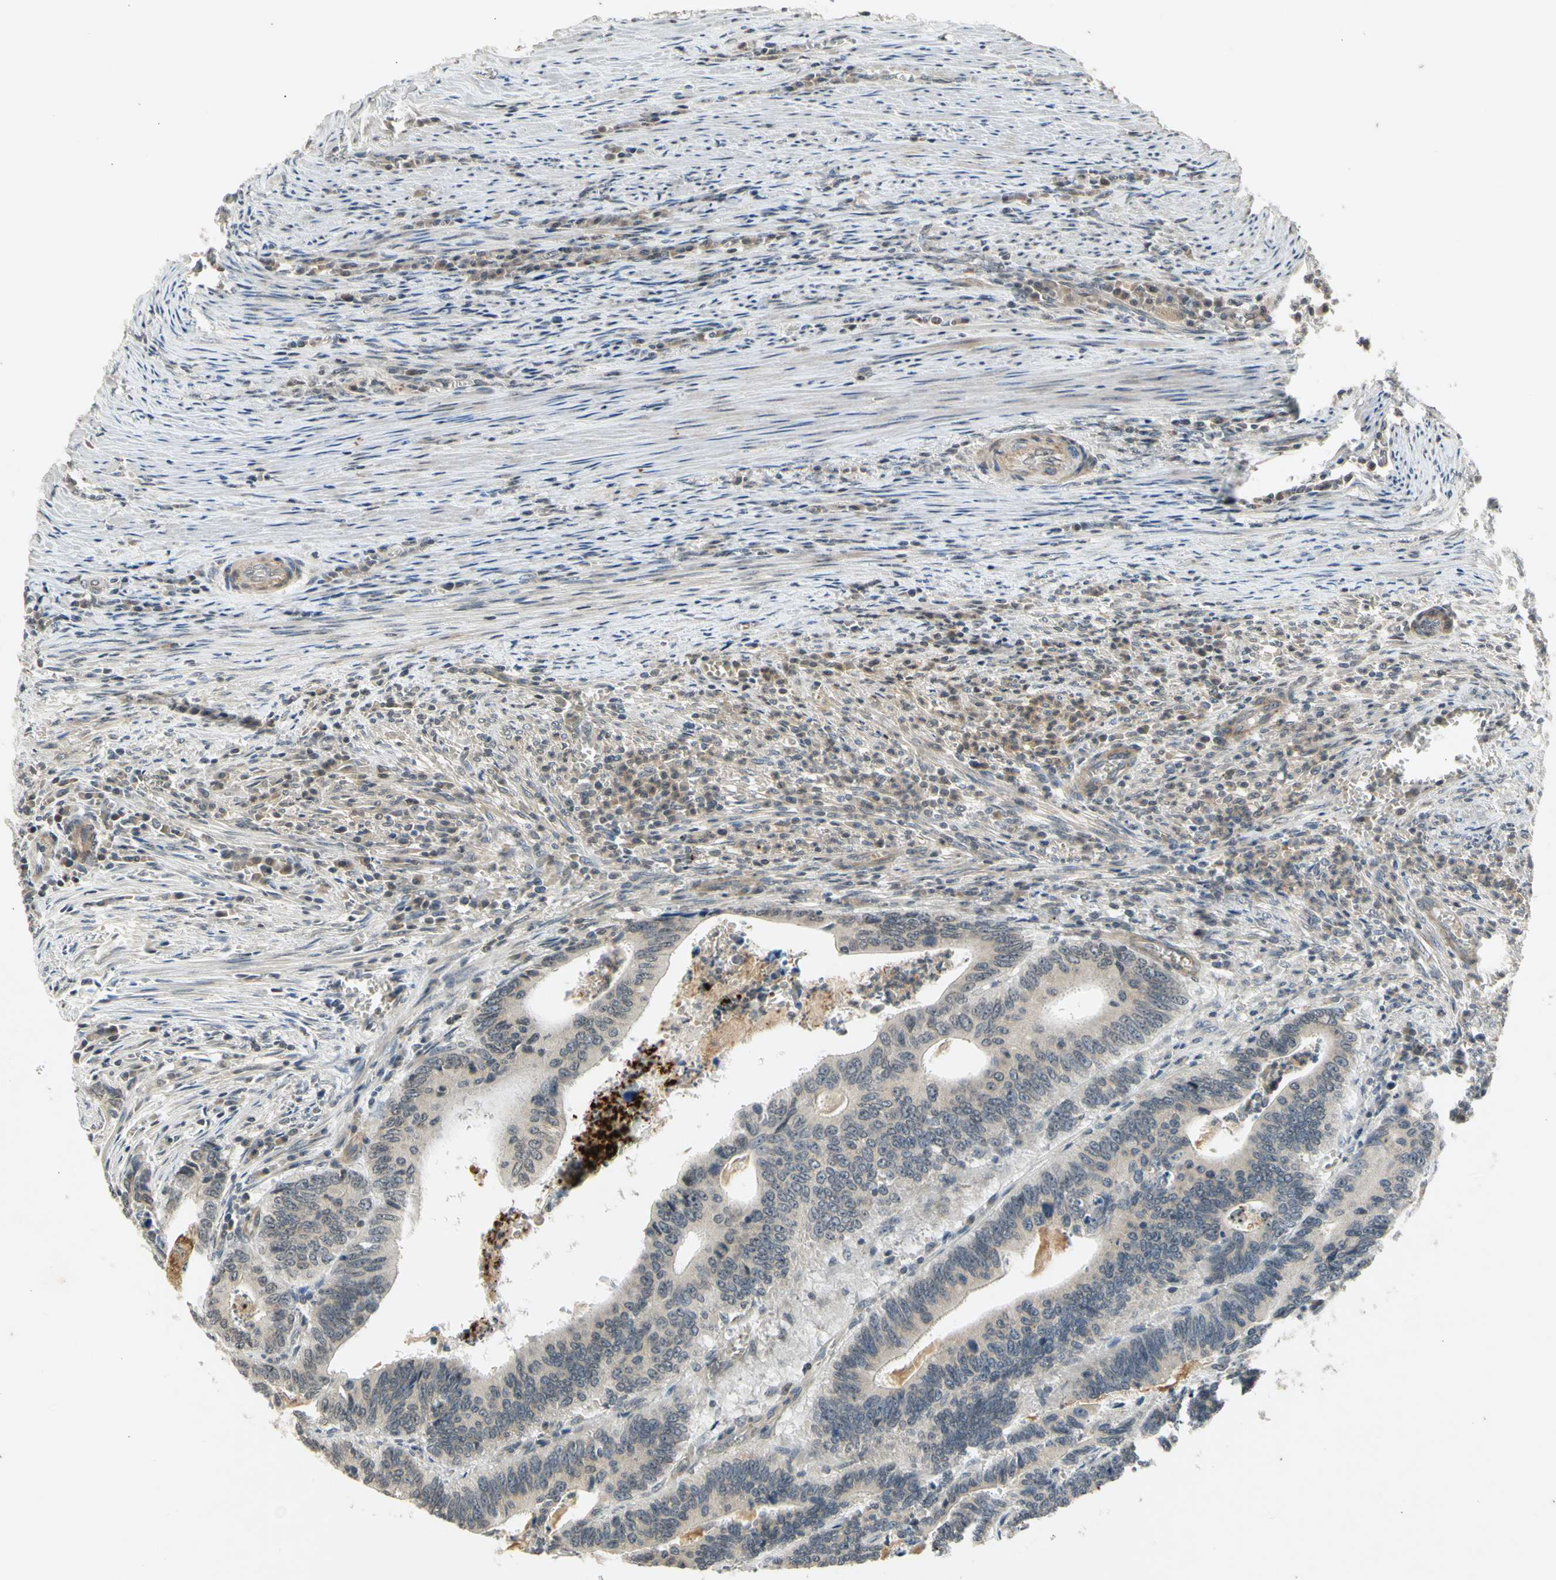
{"staining": {"intensity": "weak", "quantity": "25%-75%", "location": "cytoplasmic/membranous"}, "tissue": "colorectal cancer", "cell_type": "Tumor cells", "image_type": "cancer", "snomed": [{"axis": "morphology", "description": "Adenocarcinoma, NOS"}, {"axis": "topography", "description": "Colon"}], "caption": "The image reveals immunohistochemical staining of adenocarcinoma (colorectal). There is weak cytoplasmic/membranous positivity is appreciated in about 25%-75% of tumor cells.", "gene": "EFNB2", "patient": {"sex": "male", "age": 72}}